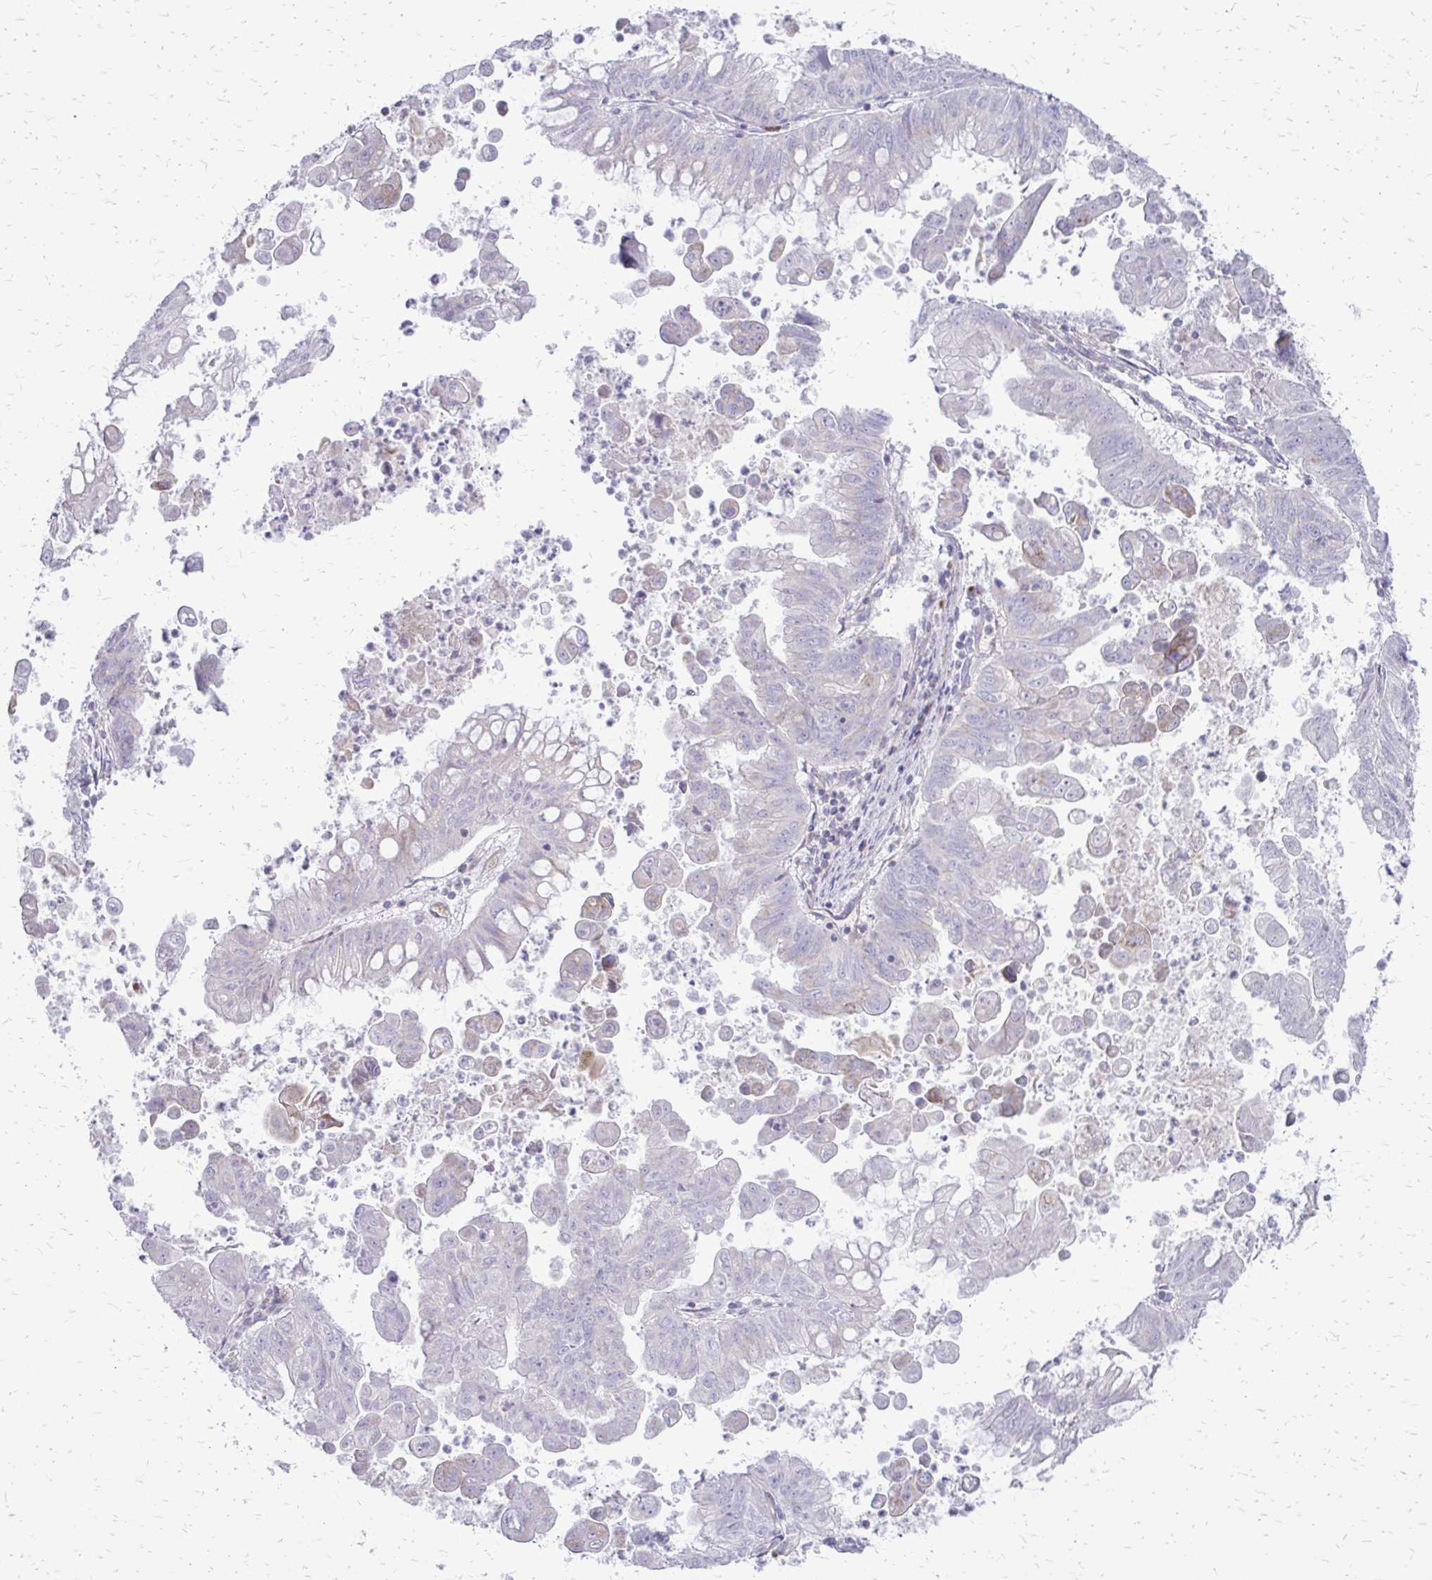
{"staining": {"intensity": "negative", "quantity": "none", "location": "none"}, "tissue": "stomach cancer", "cell_type": "Tumor cells", "image_type": "cancer", "snomed": [{"axis": "morphology", "description": "Adenocarcinoma, NOS"}, {"axis": "topography", "description": "Stomach, upper"}], "caption": "High power microscopy histopathology image of an immunohistochemistry micrograph of stomach cancer, revealing no significant positivity in tumor cells.", "gene": "FUNDC2", "patient": {"sex": "male", "age": 80}}